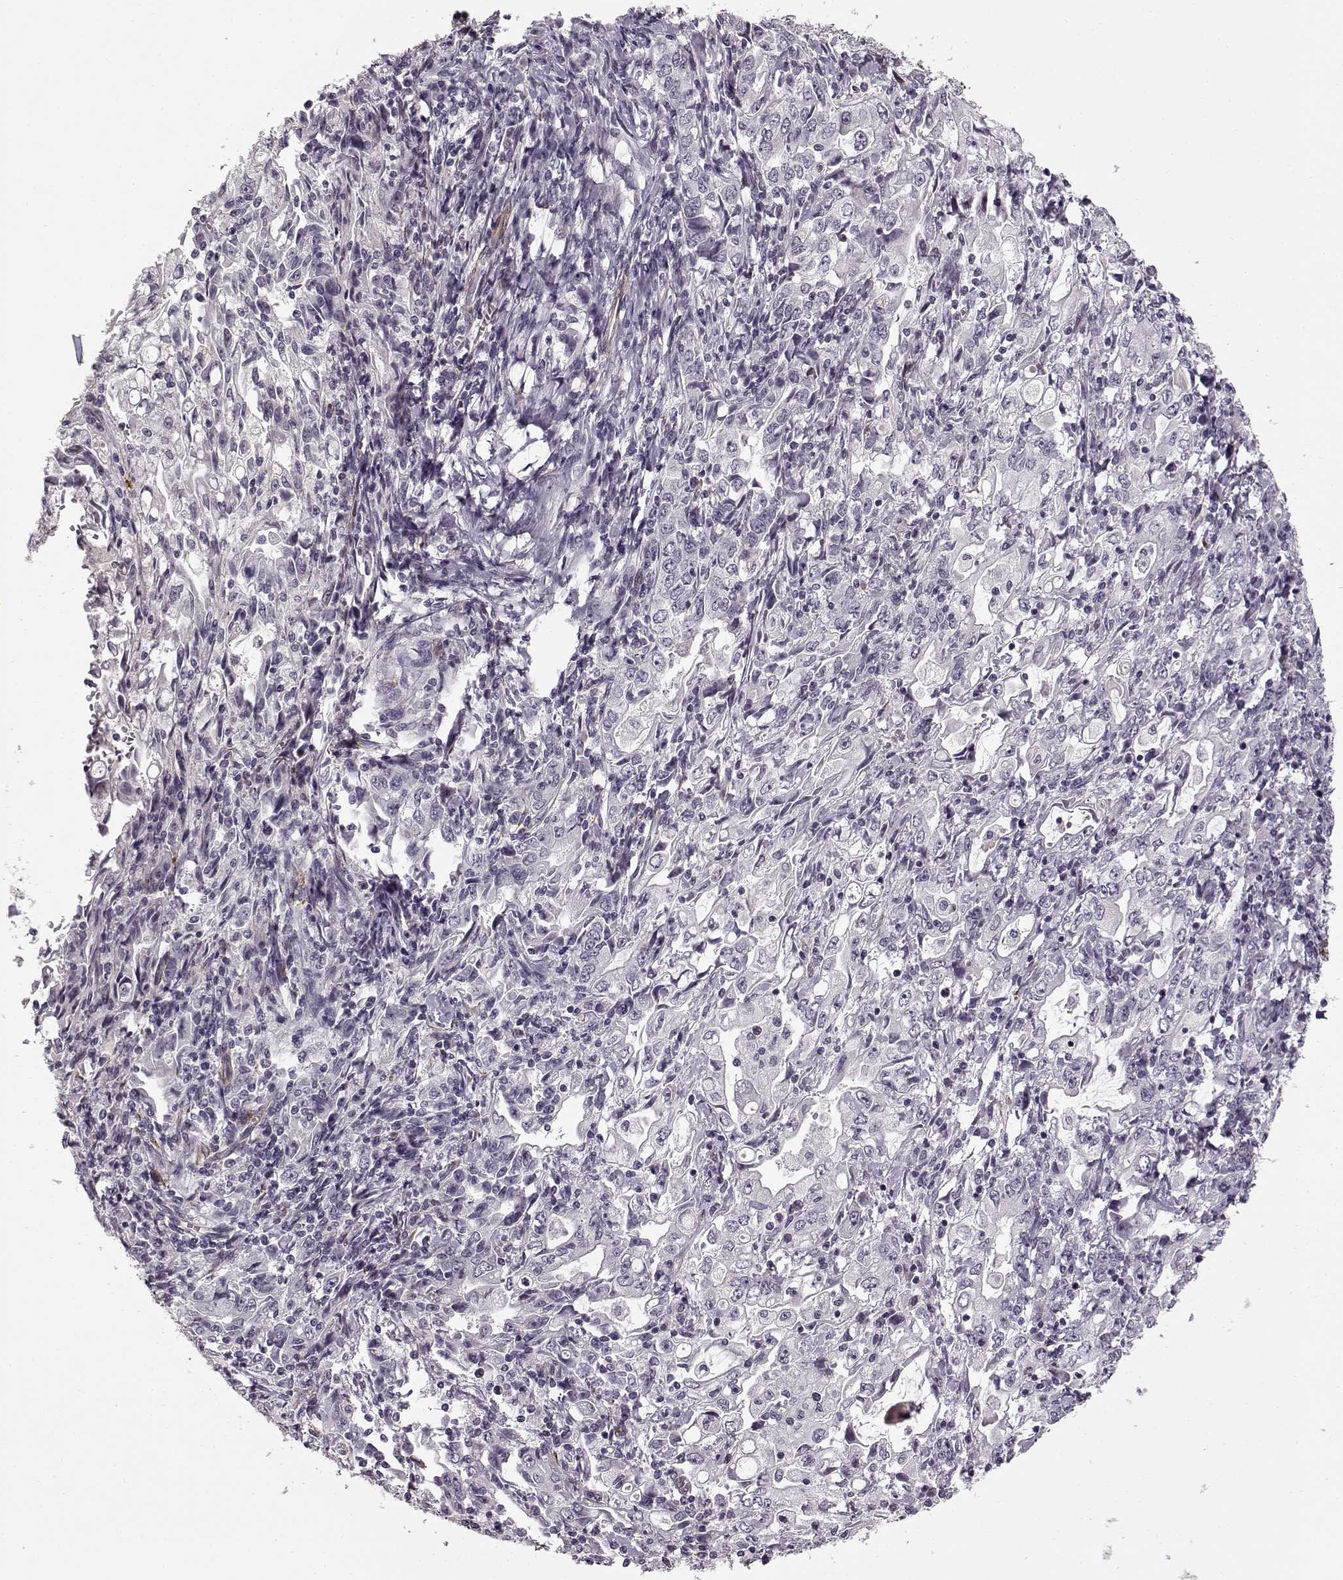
{"staining": {"intensity": "negative", "quantity": "none", "location": "none"}, "tissue": "stomach cancer", "cell_type": "Tumor cells", "image_type": "cancer", "snomed": [{"axis": "morphology", "description": "Adenocarcinoma, NOS"}, {"axis": "topography", "description": "Stomach, lower"}], "caption": "DAB (3,3'-diaminobenzidine) immunohistochemical staining of human stomach cancer (adenocarcinoma) displays no significant staining in tumor cells.", "gene": "LAMB2", "patient": {"sex": "female", "age": 72}}